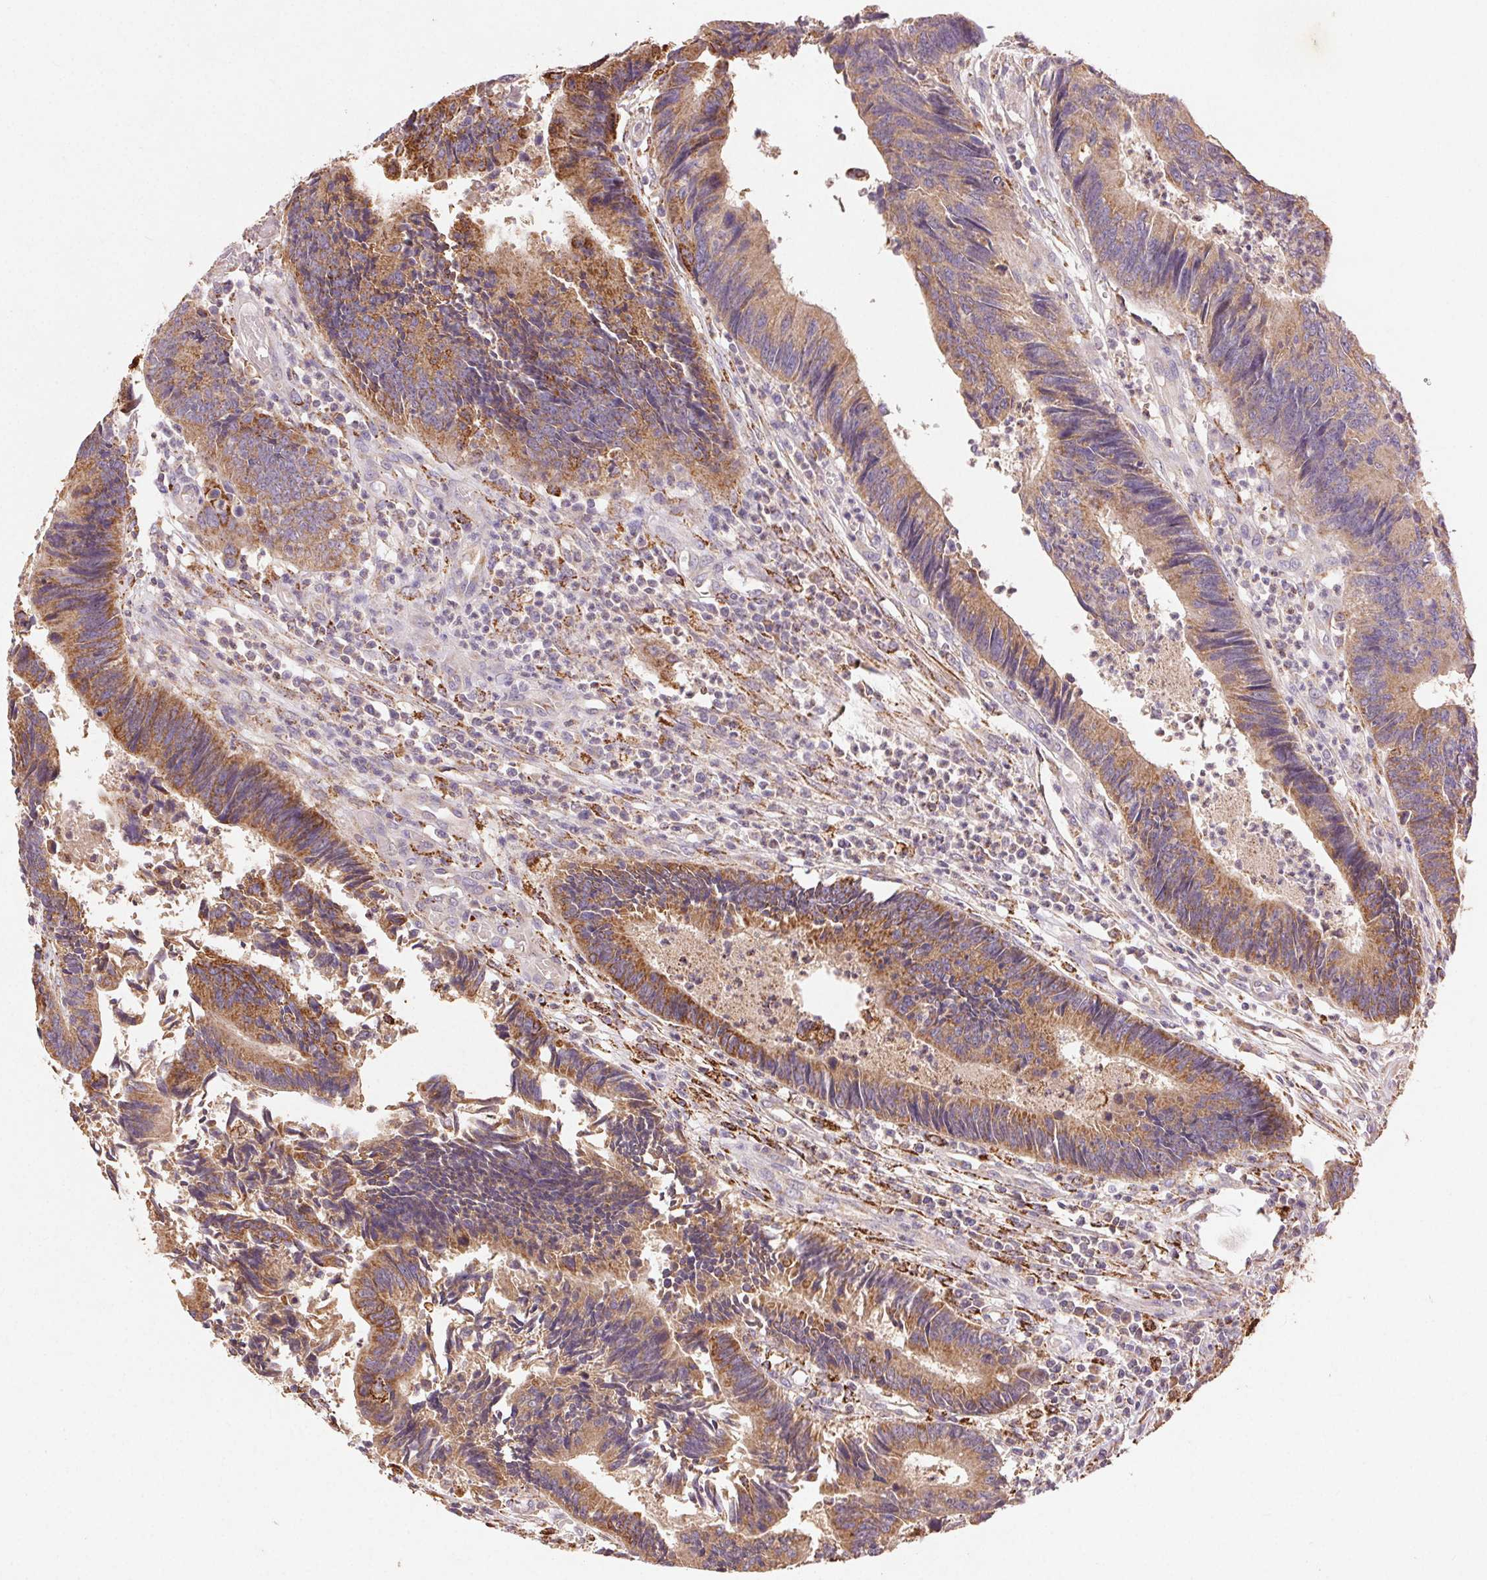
{"staining": {"intensity": "moderate", "quantity": ">75%", "location": "cytoplasmic/membranous"}, "tissue": "colorectal cancer", "cell_type": "Tumor cells", "image_type": "cancer", "snomed": [{"axis": "morphology", "description": "Adenocarcinoma, NOS"}, {"axis": "topography", "description": "Colon"}], "caption": "Immunohistochemical staining of colorectal adenocarcinoma reveals medium levels of moderate cytoplasmic/membranous positivity in approximately >75% of tumor cells. (DAB (3,3'-diaminobenzidine) IHC with brightfield microscopy, high magnification).", "gene": "FNBP1L", "patient": {"sex": "female", "age": 67}}